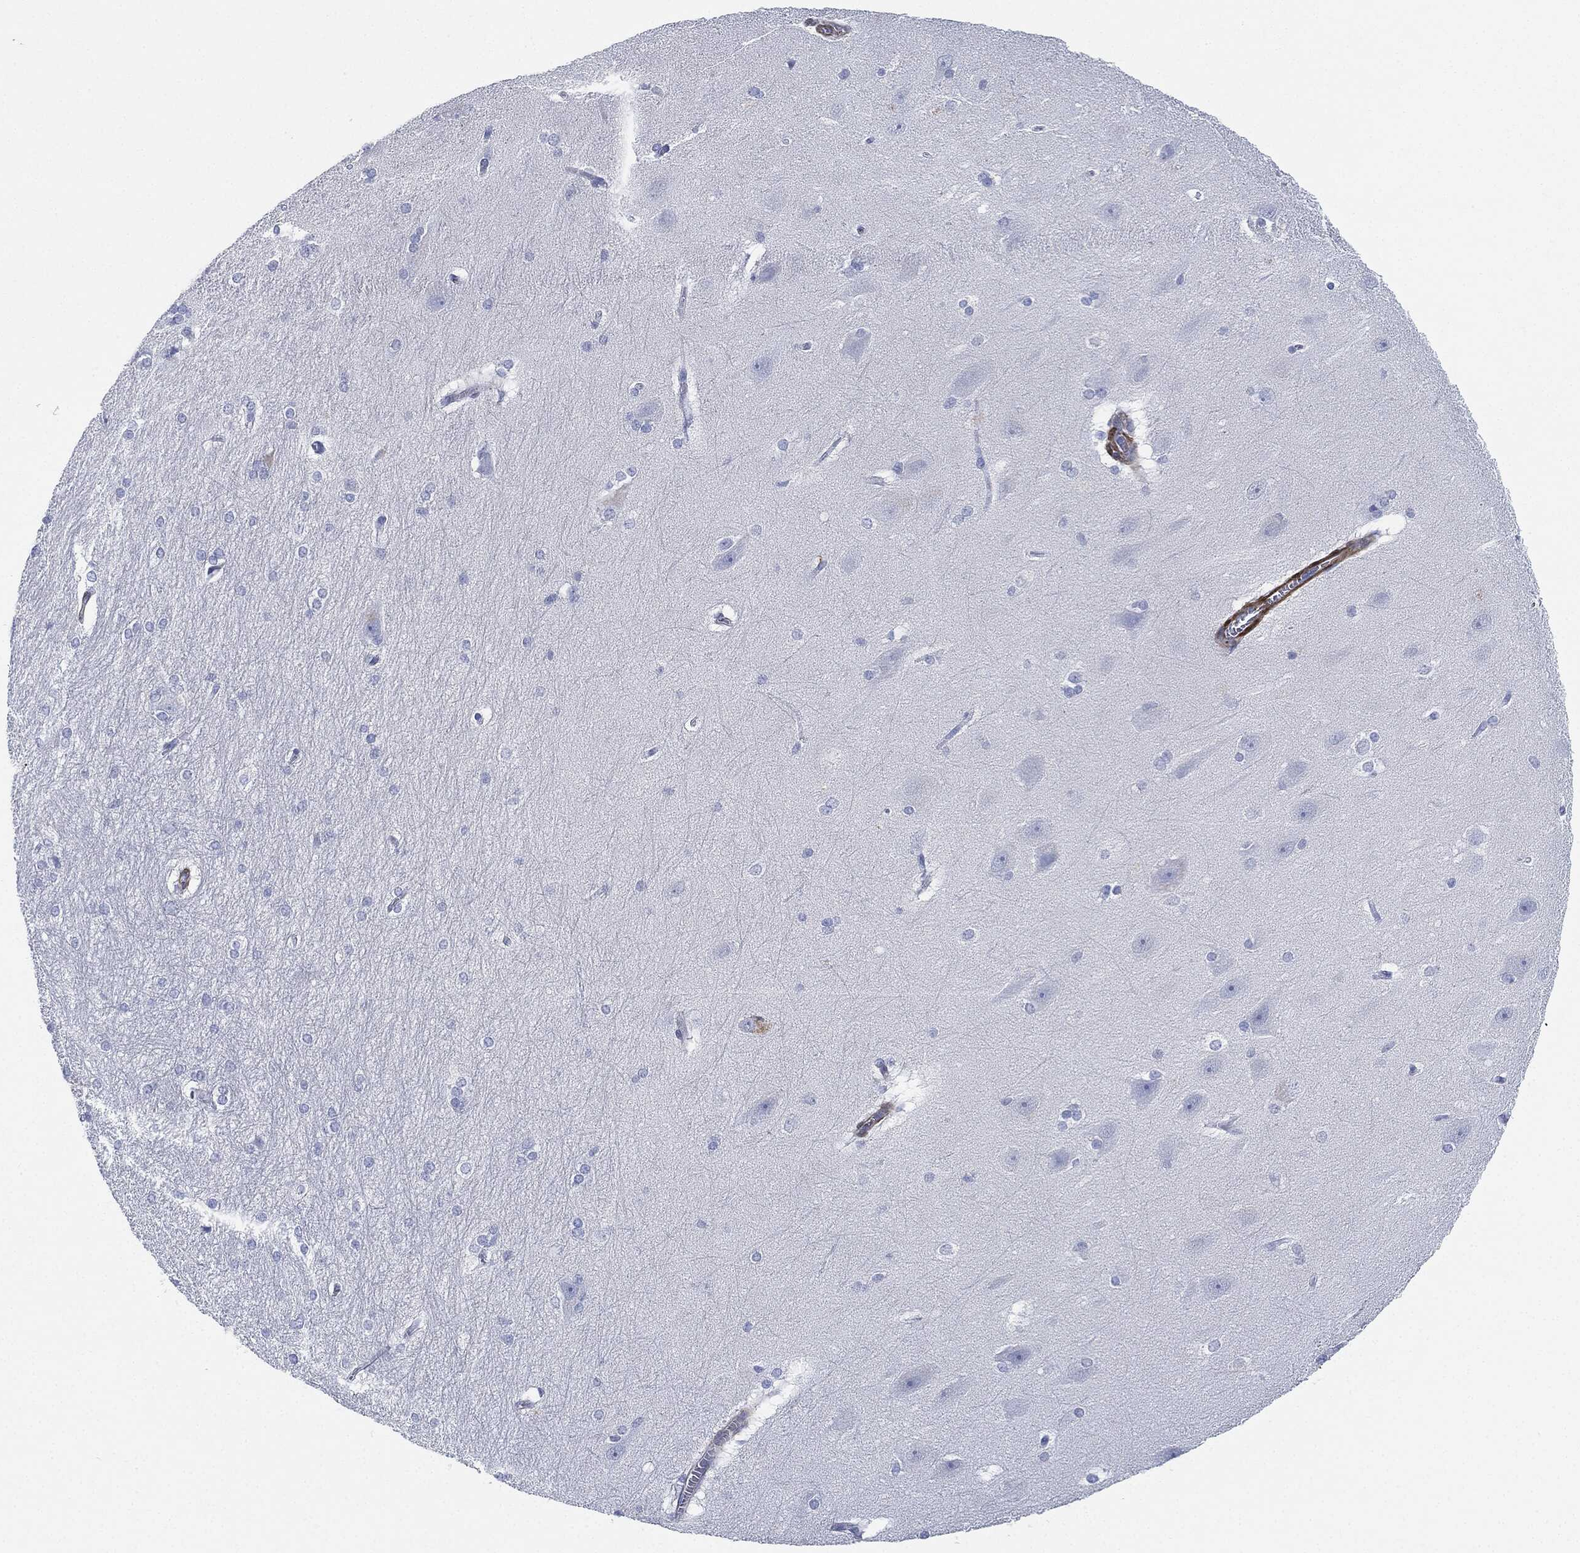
{"staining": {"intensity": "negative", "quantity": "none", "location": "none"}, "tissue": "hippocampus", "cell_type": "Glial cells", "image_type": "normal", "snomed": [{"axis": "morphology", "description": "Normal tissue, NOS"}, {"axis": "topography", "description": "Cerebral cortex"}, {"axis": "topography", "description": "Hippocampus"}], "caption": "There is no significant positivity in glial cells of hippocampus. The staining is performed using DAB (3,3'-diaminobenzidine) brown chromogen with nuclei counter-stained in using hematoxylin.", "gene": "TAGLN", "patient": {"sex": "female", "age": 19}}